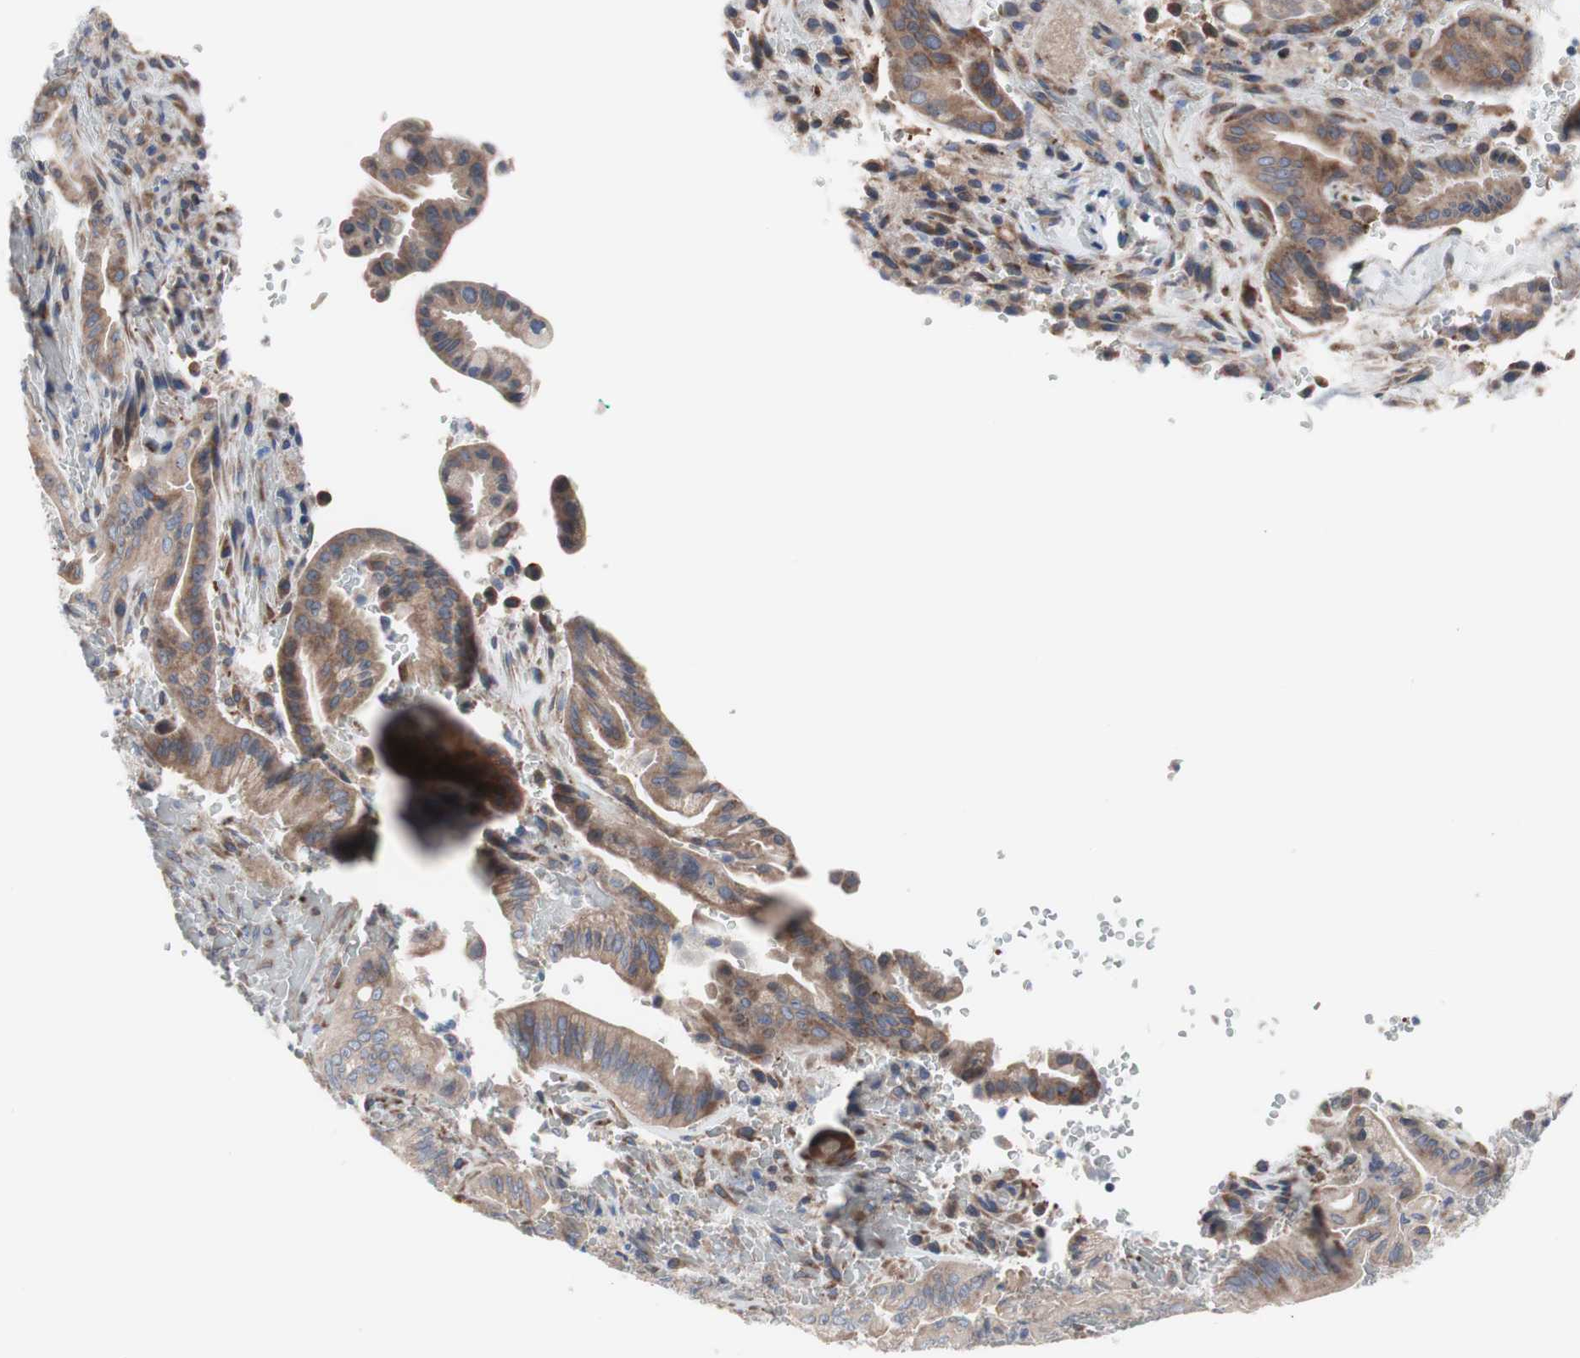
{"staining": {"intensity": "moderate", "quantity": "25%-75%", "location": "cytoplasmic/membranous"}, "tissue": "liver cancer", "cell_type": "Tumor cells", "image_type": "cancer", "snomed": [{"axis": "morphology", "description": "Cholangiocarcinoma"}, {"axis": "topography", "description": "Liver"}], "caption": "This is an image of immunohistochemistry (IHC) staining of liver cancer (cholangiocarcinoma), which shows moderate staining in the cytoplasmic/membranous of tumor cells.", "gene": "KANSL1", "patient": {"sex": "female", "age": 68}}